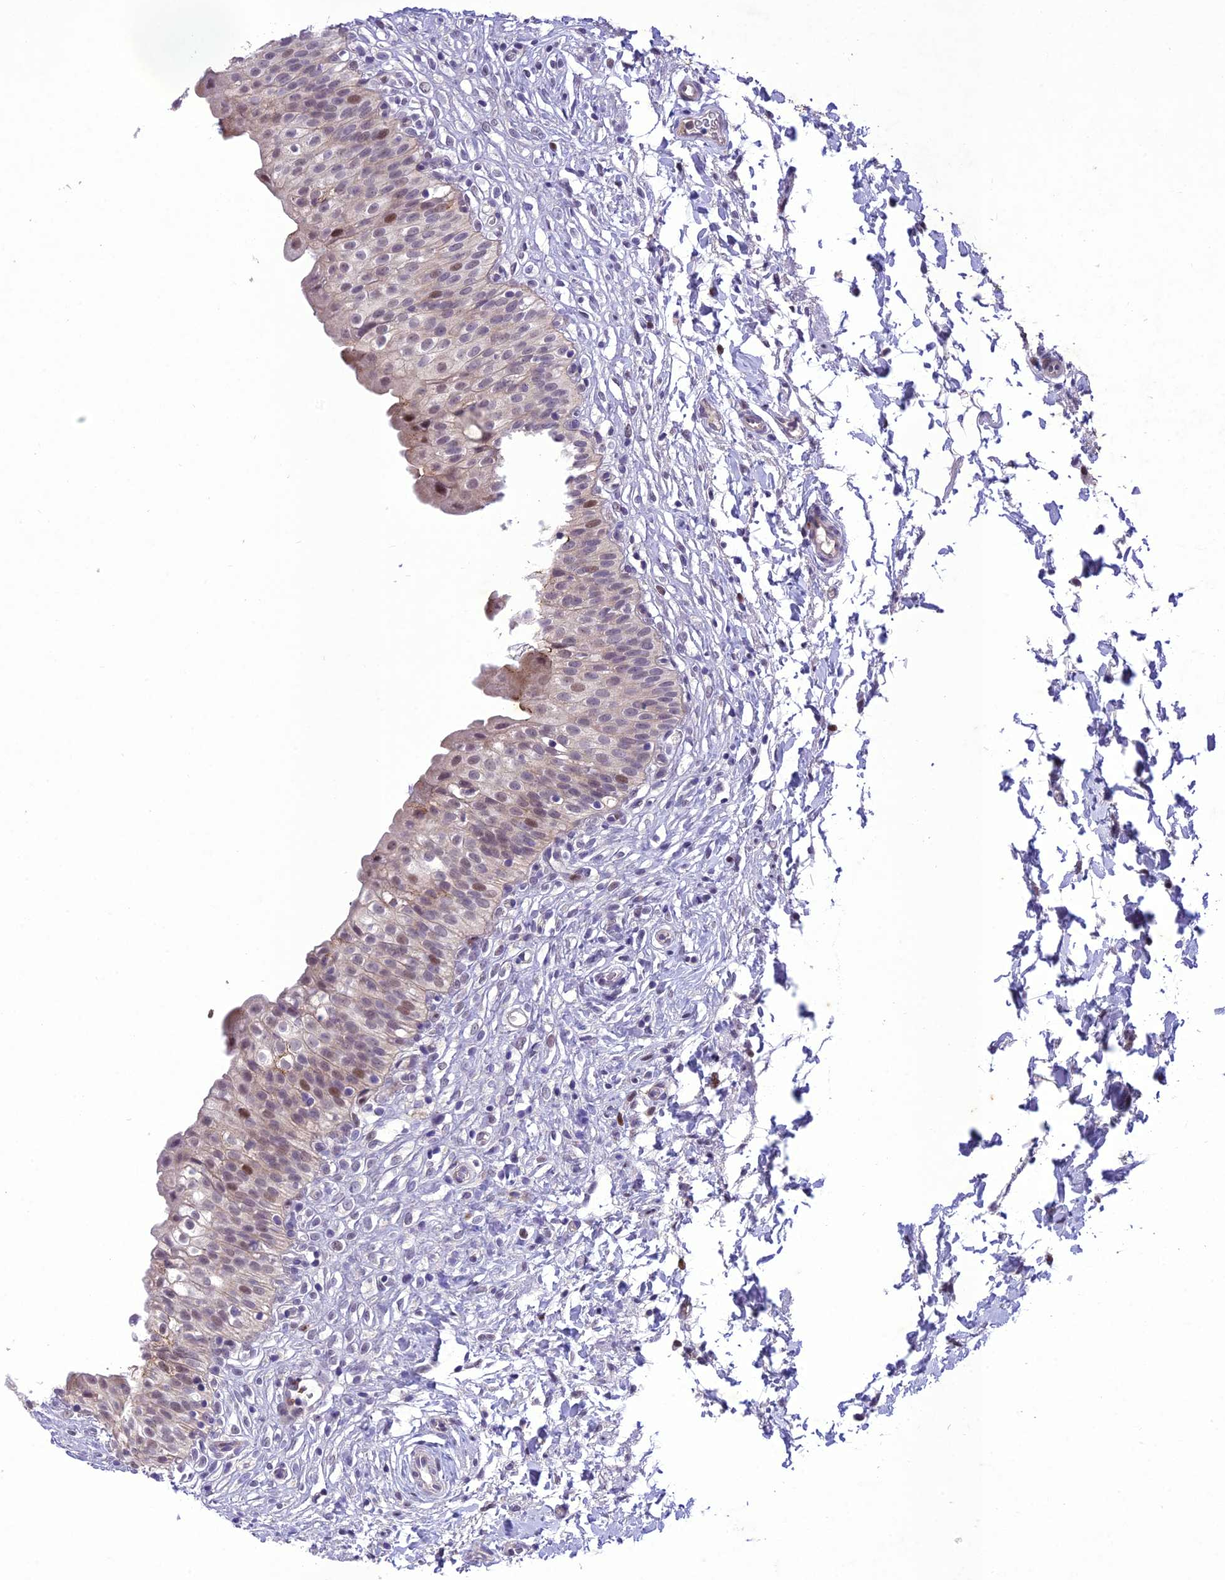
{"staining": {"intensity": "moderate", "quantity": "25%-75%", "location": "nuclear"}, "tissue": "urinary bladder", "cell_type": "Urothelial cells", "image_type": "normal", "snomed": [{"axis": "morphology", "description": "Normal tissue, NOS"}, {"axis": "topography", "description": "Urinary bladder"}], "caption": "Normal urinary bladder was stained to show a protein in brown. There is medium levels of moderate nuclear positivity in approximately 25%-75% of urothelial cells. The staining was performed using DAB, with brown indicating positive protein expression. Nuclei are stained blue with hematoxylin.", "gene": "ANKRD52", "patient": {"sex": "male", "age": 55}}